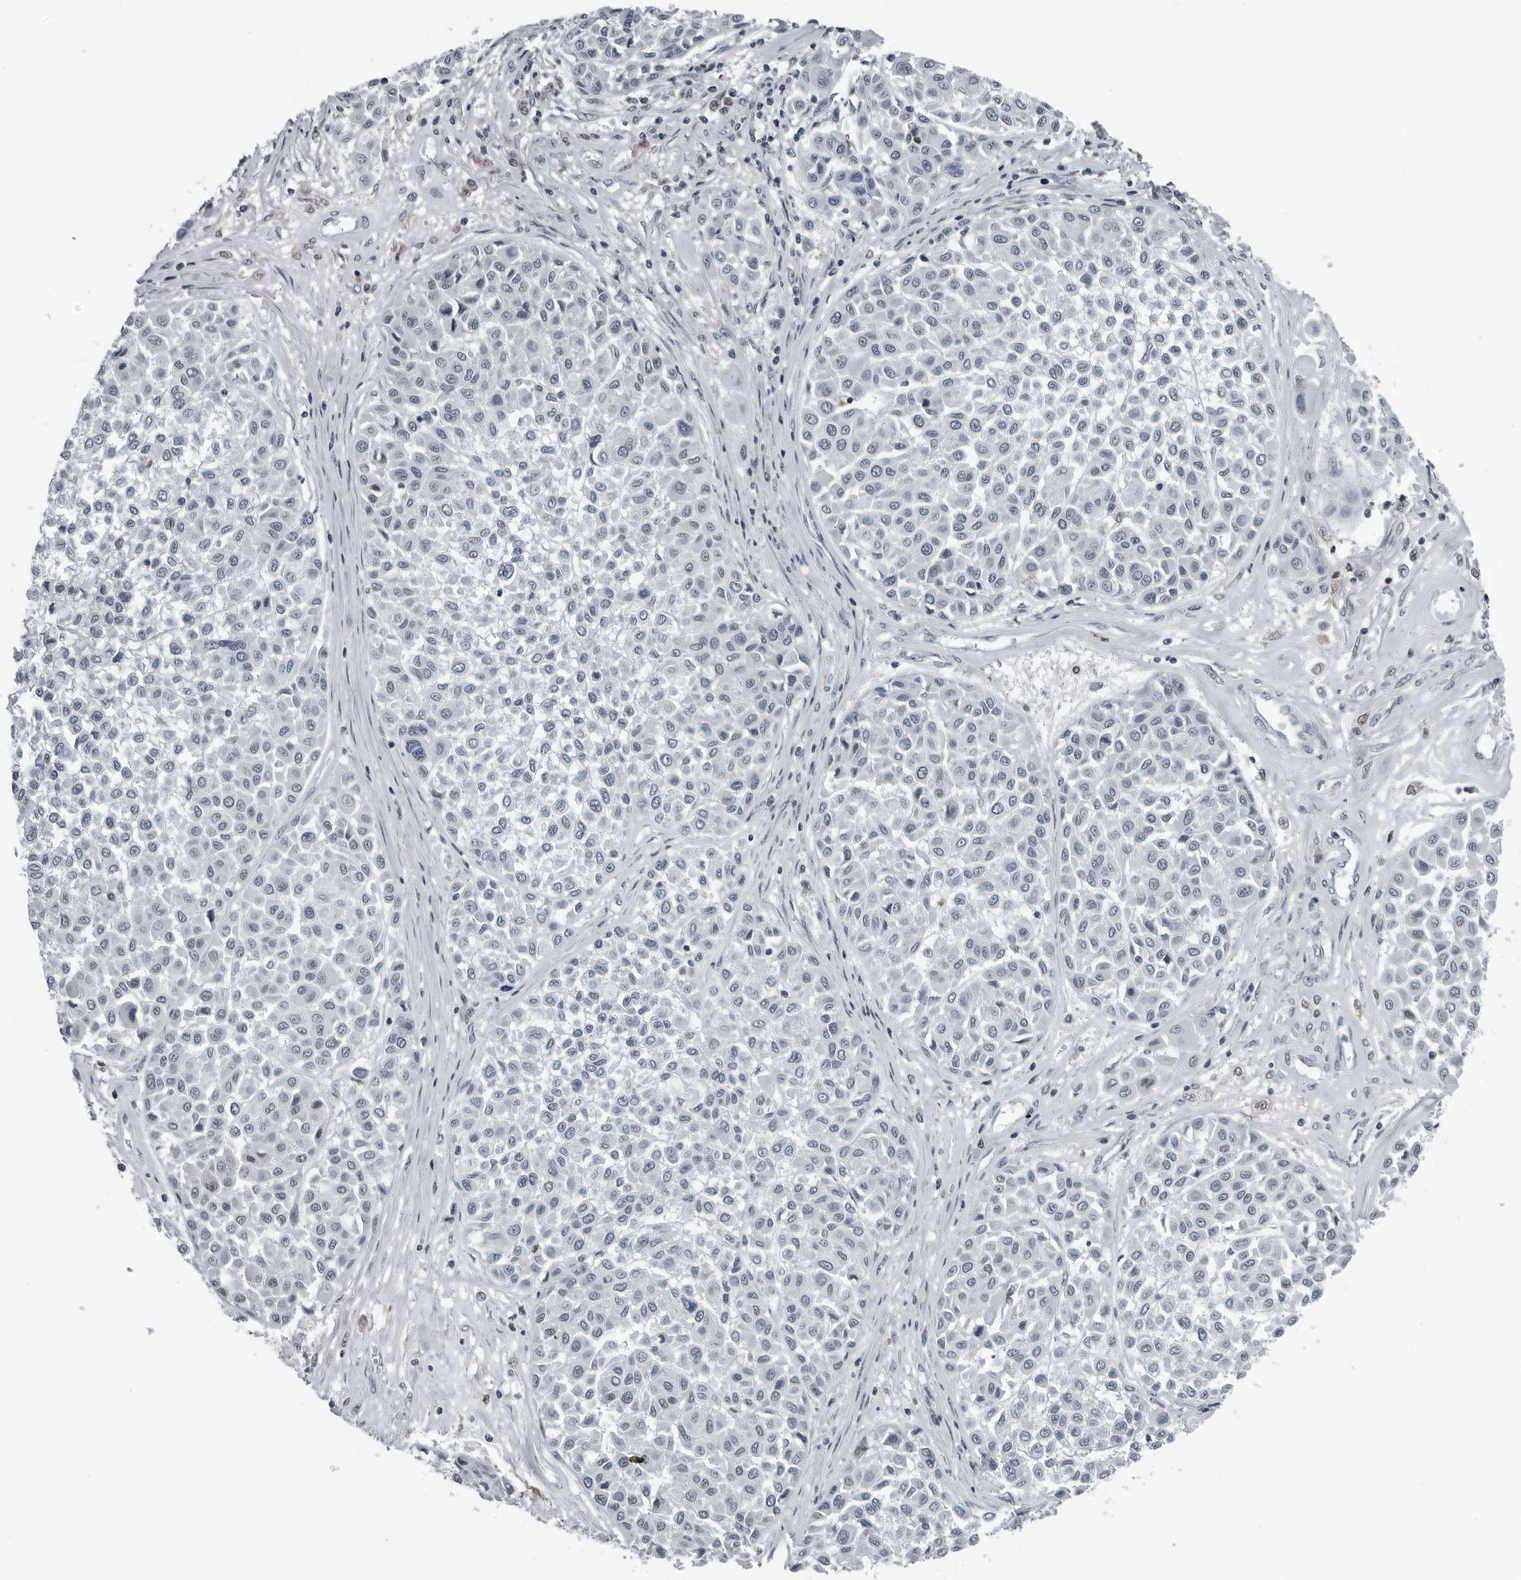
{"staining": {"intensity": "negative", "quantity": "none", "location": "none"}, "tissue": "melanoma", "cell_type": "Tumor cells", "image_type": "cancer", "snomed": [{"axis": "morphology", "description": "Malignant melanoma, Metastatic site"}, {"axis": "topography", "description": "Soft tissue"}], "caption": "Histopathology image shows no protein staining in tumor cells of malignant melanoma (metastatic site) tissue.", "gene": "AKR1A1", "patient": {"sex": "male", "age": 41}}